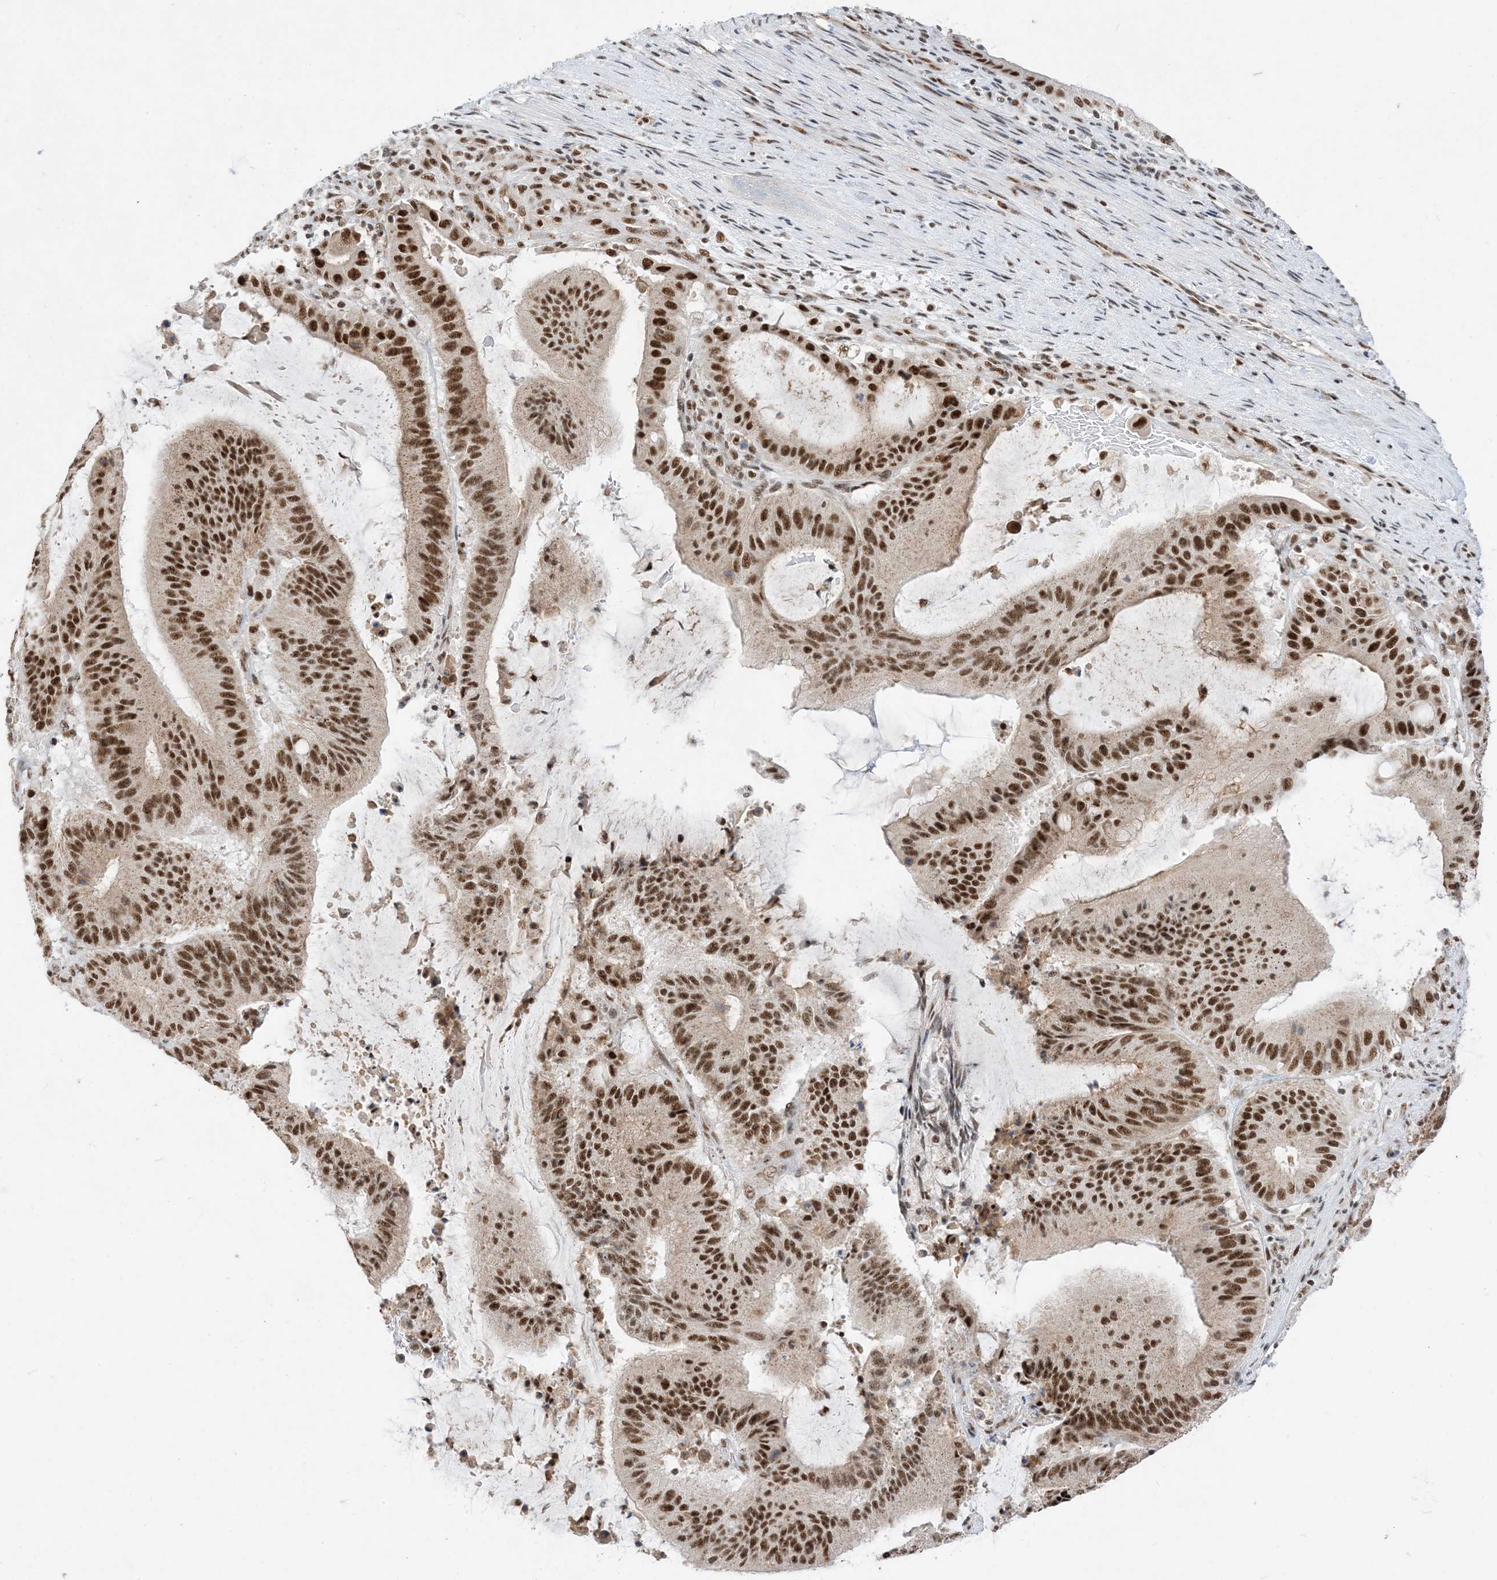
{"staining": {"intensity": "strong", "quantity": ">75%", "location": "nuclear"}, "tissue": "liver cancer", "cell_type": "Tumor cells", "image_type": "cancer", "snomed": [{"axis": "morphology", "description": "Normal tissue, NOS"}, {"axis": "morphology", "description": "Cholangiocarcinoma"}, {"axis": "topography", "description": "Liver"}, {"axis": "topography", "description": "Peripheral nerve tissue"}], "caption": "An immunohistochemistry (IHC) histopathology image of neoplastic tissue is shown. Protein staining in brown shows strong nuclear positivity in liver cancer within tumor cells.", "gene": "SF3A3", "patient": {"sex": "female", "age": 73}}